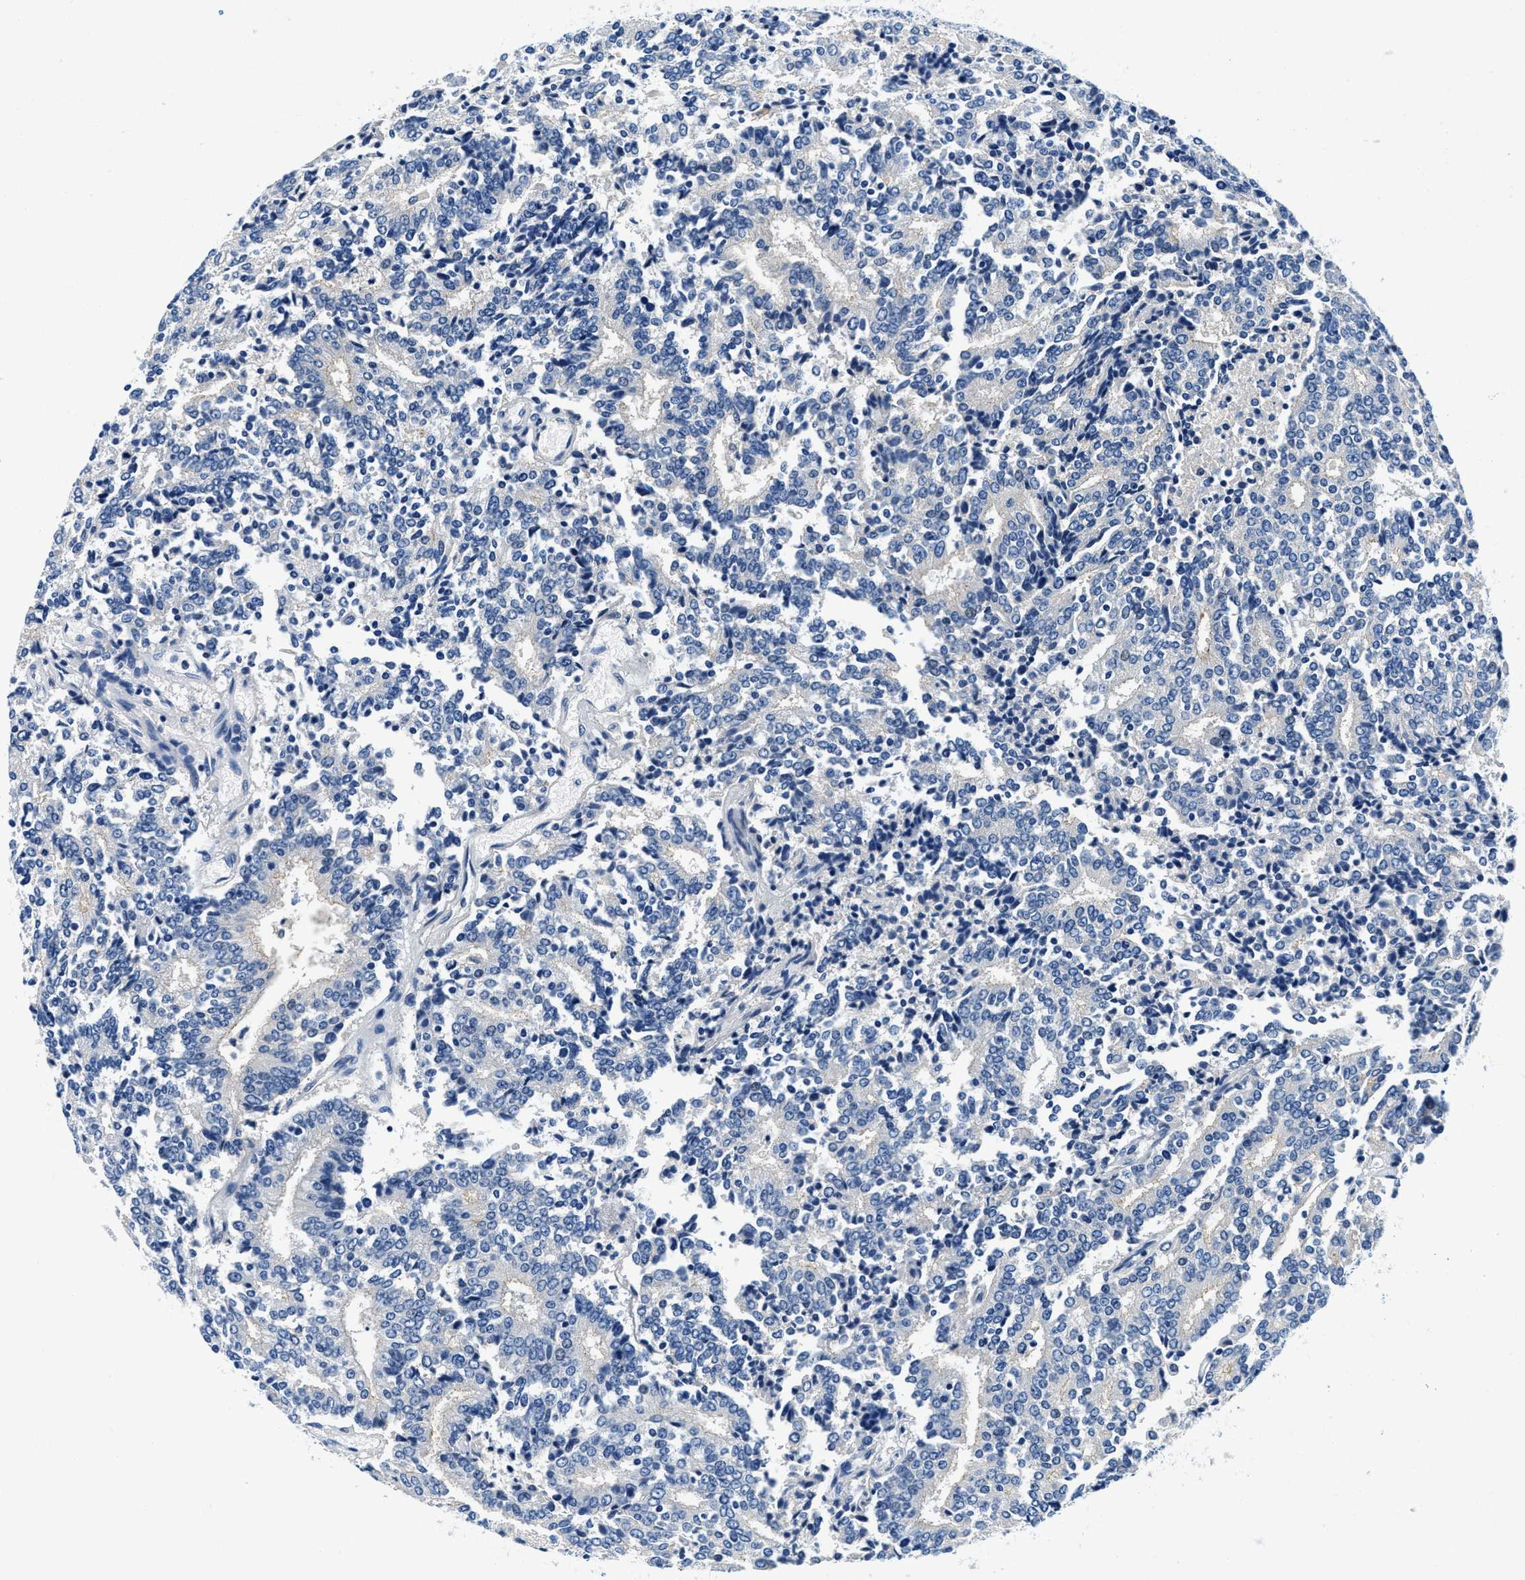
{"staining": {"intensity": "negative", "quantity": "none", "location": "none"}, "tissue": "prostate cancer", "cell_type": "Tumor cells", "image_type": "cancer", "snomed": [{"axis": "morphology", "description": "Normal tissue, NOS"}, {"axis": "morphology", "description": "Adenocarcinoma, High grade"}, {"axis": "topography", "description": "Prostate"}, {"axis": "topography", "description": "Seminal veicle"}], "caption": "IHC image of human prostate cancer (adenocarcinoma (high-grade)) stained for a protein (brown), which reveals no positivity in tumor cells. The staining was performed using DAB (3,3'-diaminobenzidine) to visualize the protein expression in brown, while the nuclei were stained in blue with hematoxylin (Magnification: 20x).", "gene": "ZFAND3", "patient": {"sex": "male", "age": 55}}